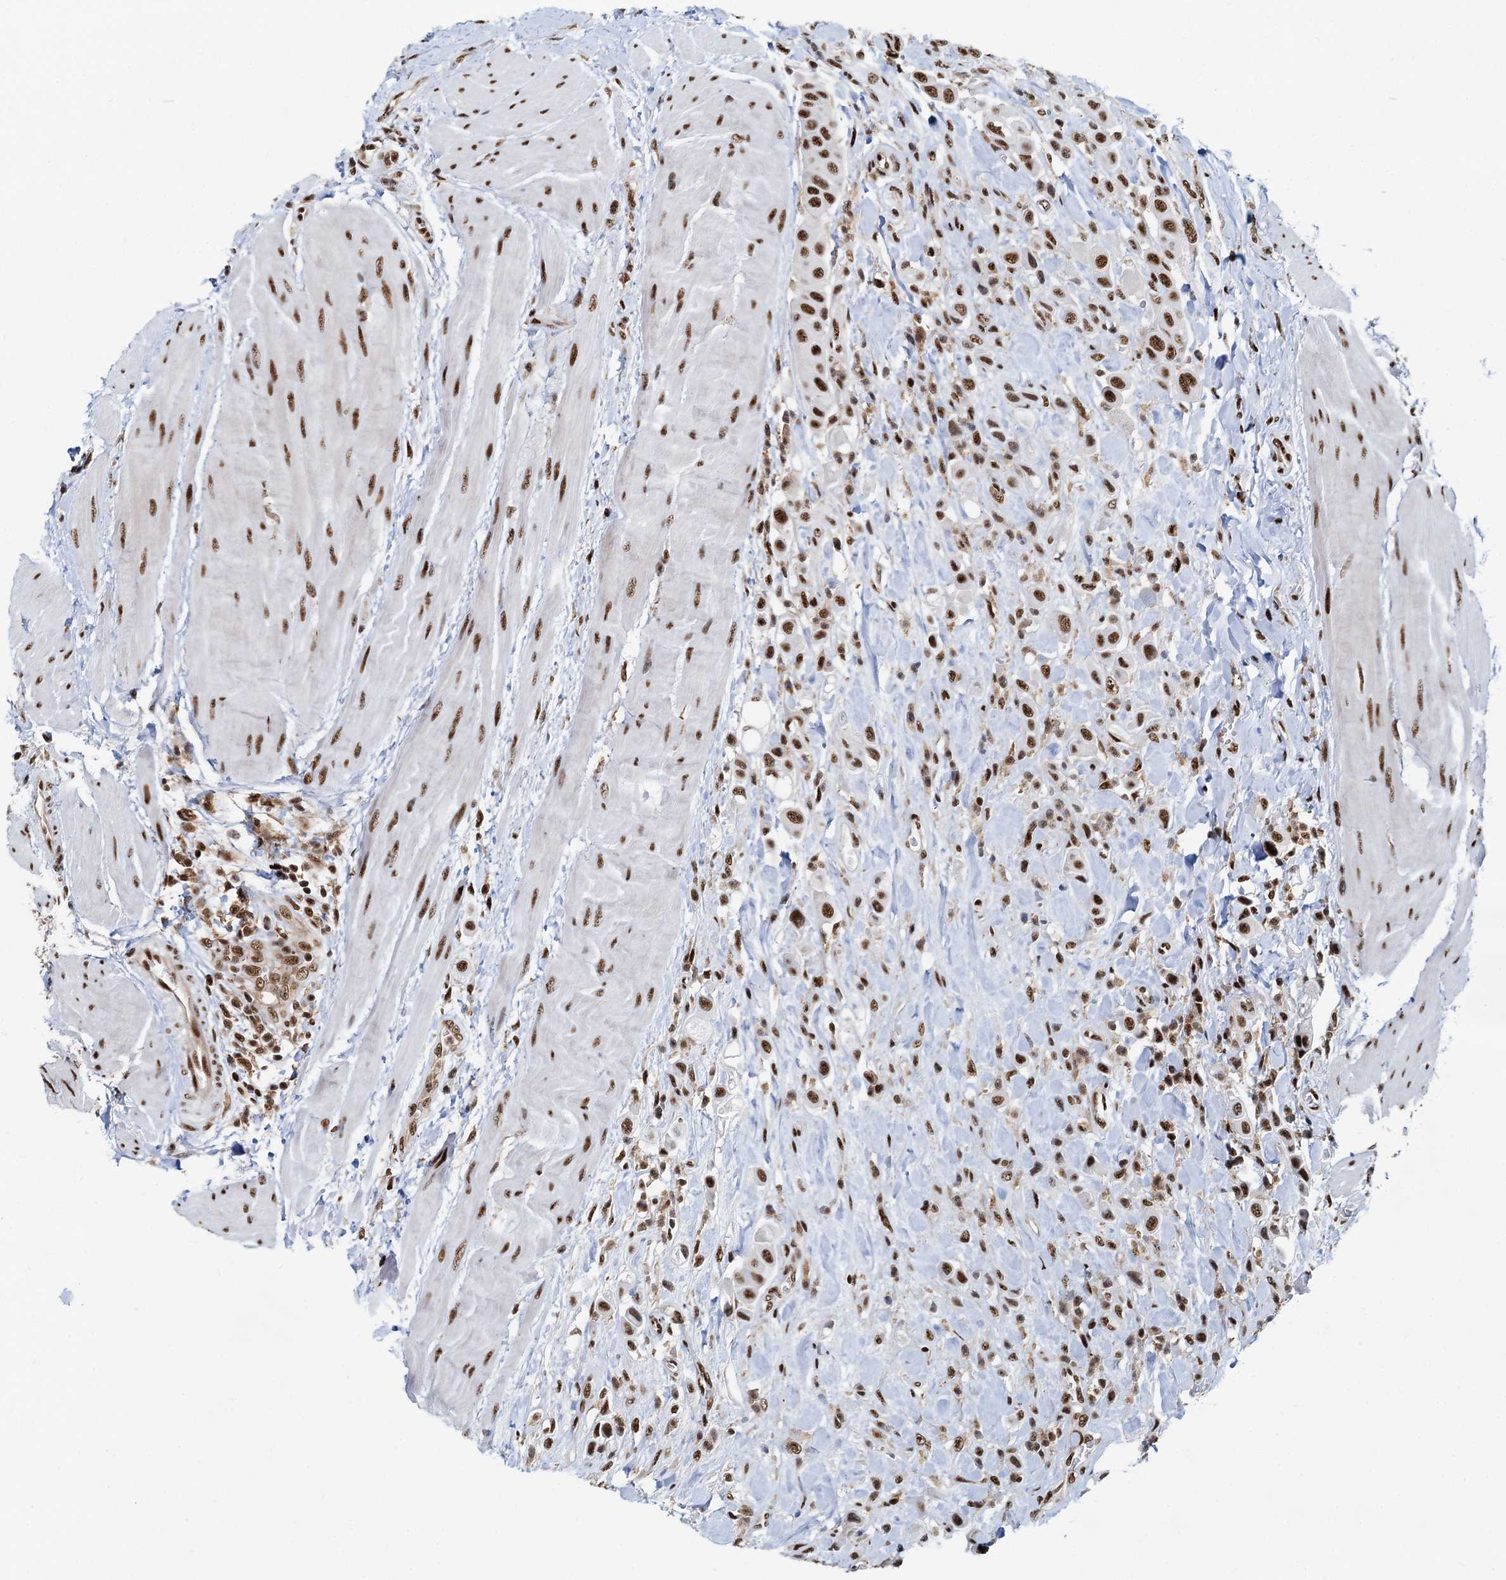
{"staining": {"intensity": "strong", "quantity": ">75%", "location": "nuclear"}, "tissue": "urothelial cancer", "cell_type": "Tumor cells", "image_type": "cancer", "snomed": [{"axis": "morphology", "description": "Urothelial carcinoma, High grade"}, {"axis": "topography", "description": "Urinary bladder"}], "caption": "Brown immunohistochemical staining in human urothelial carcinoma (high-grade) displays strong nuclear positivity in approximately >75% of tumor cells. Nuclei are stained in blue.", "gene": "RBM26", "patient": {"sex": "male", "age": 50}}